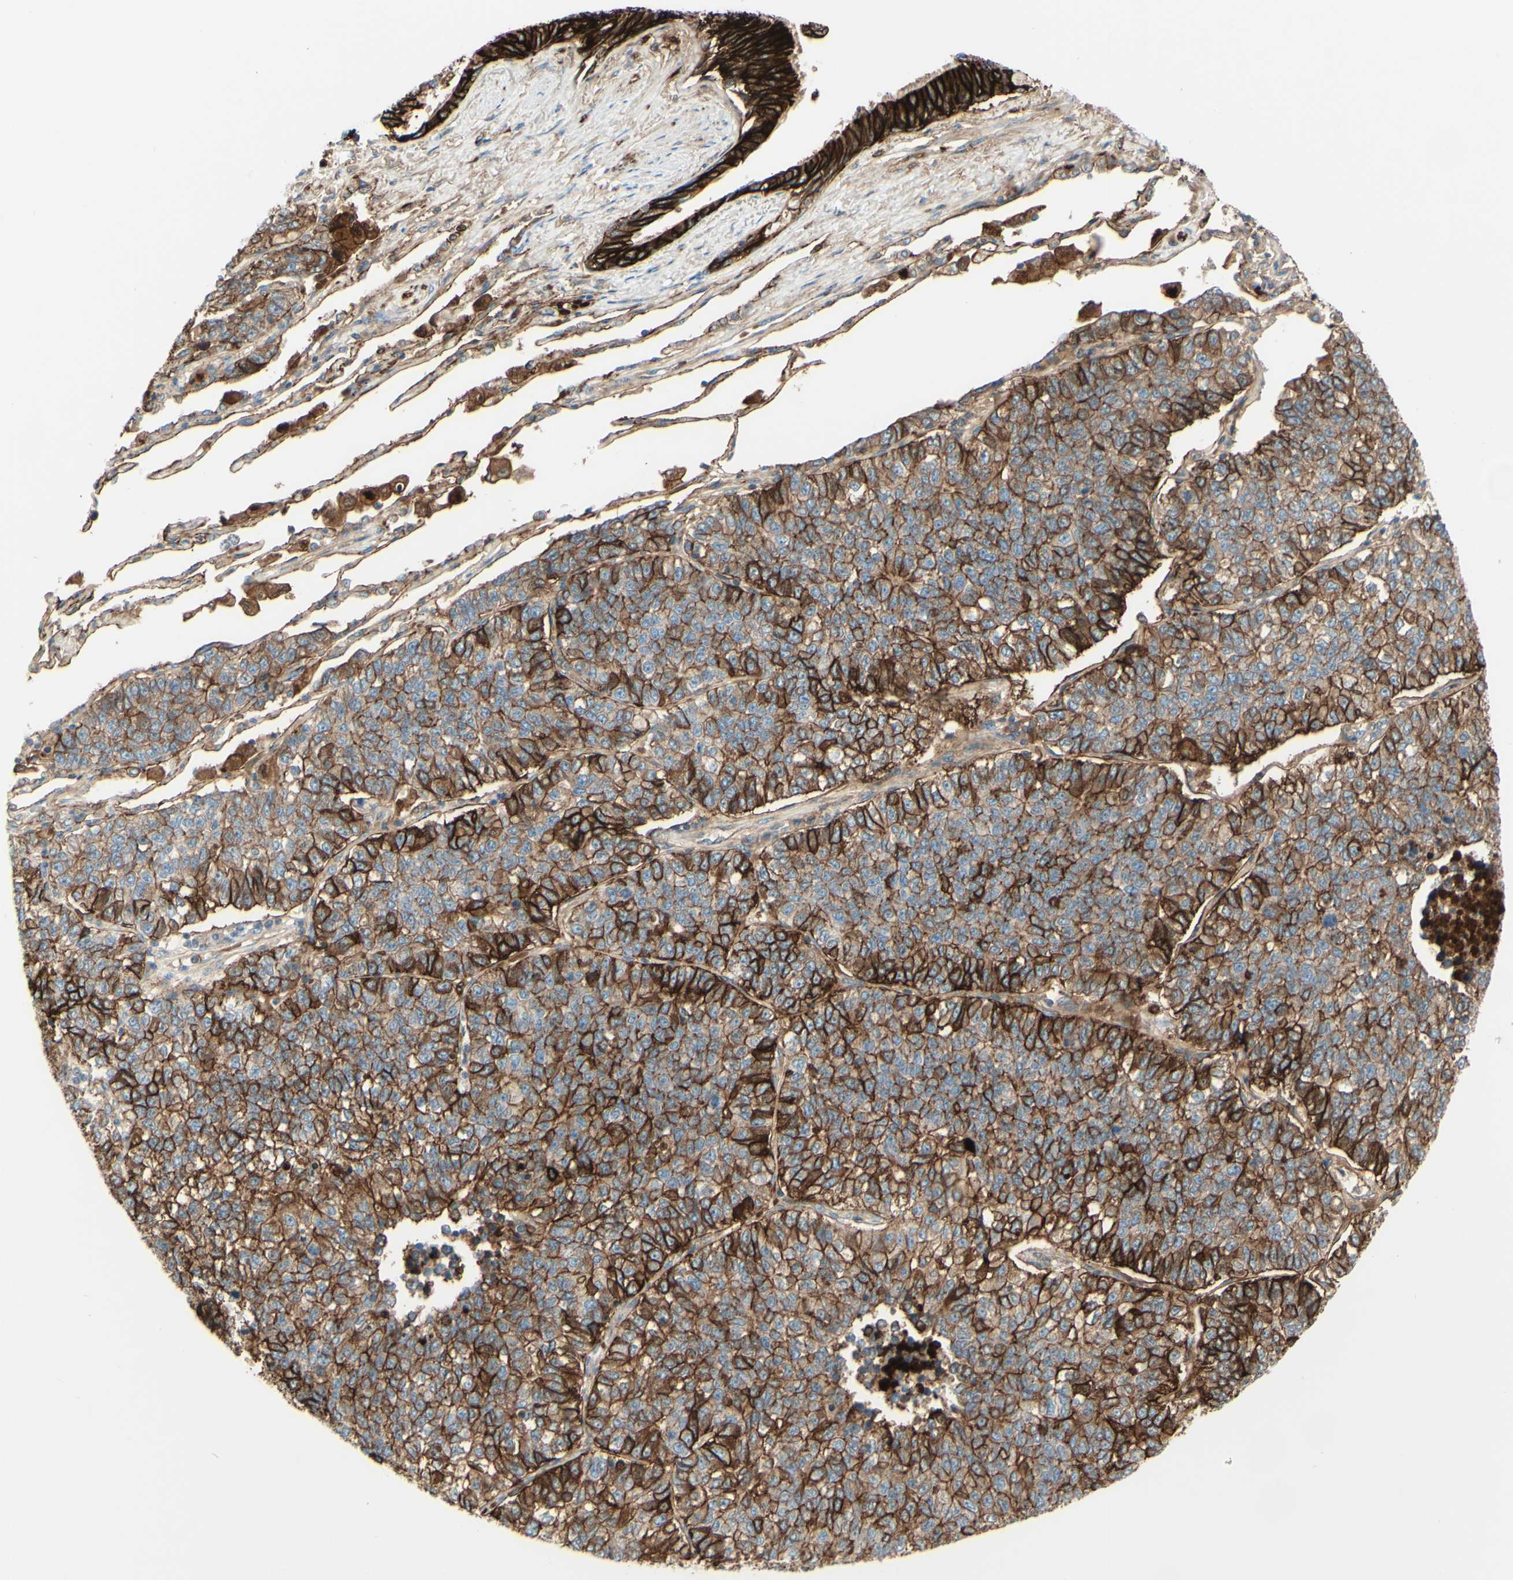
{"staining": {"intensity": "strong", "quantity": ">75%", "location": "cytoplasmic/membranous"}, "tissue": "lung cancer", "cell_type": "Tumor cells", "image_type": "cancer", "snomed": [{"axis": "morphology", "description": "Adenocarcinoma, NOS"}, {"axis": "topography", "description": "Lung"}], "caption": "The photomicrograph demonstrates staining of lung cancer, revealing strong cytoplasmic/membranous protein expression (brown color) within tumor cells. Ihc stains the protein of interest in brown and the nuclei are stained blue.", "gene": "ALCAM", "patient": {"sex": "male", "age": 49}}